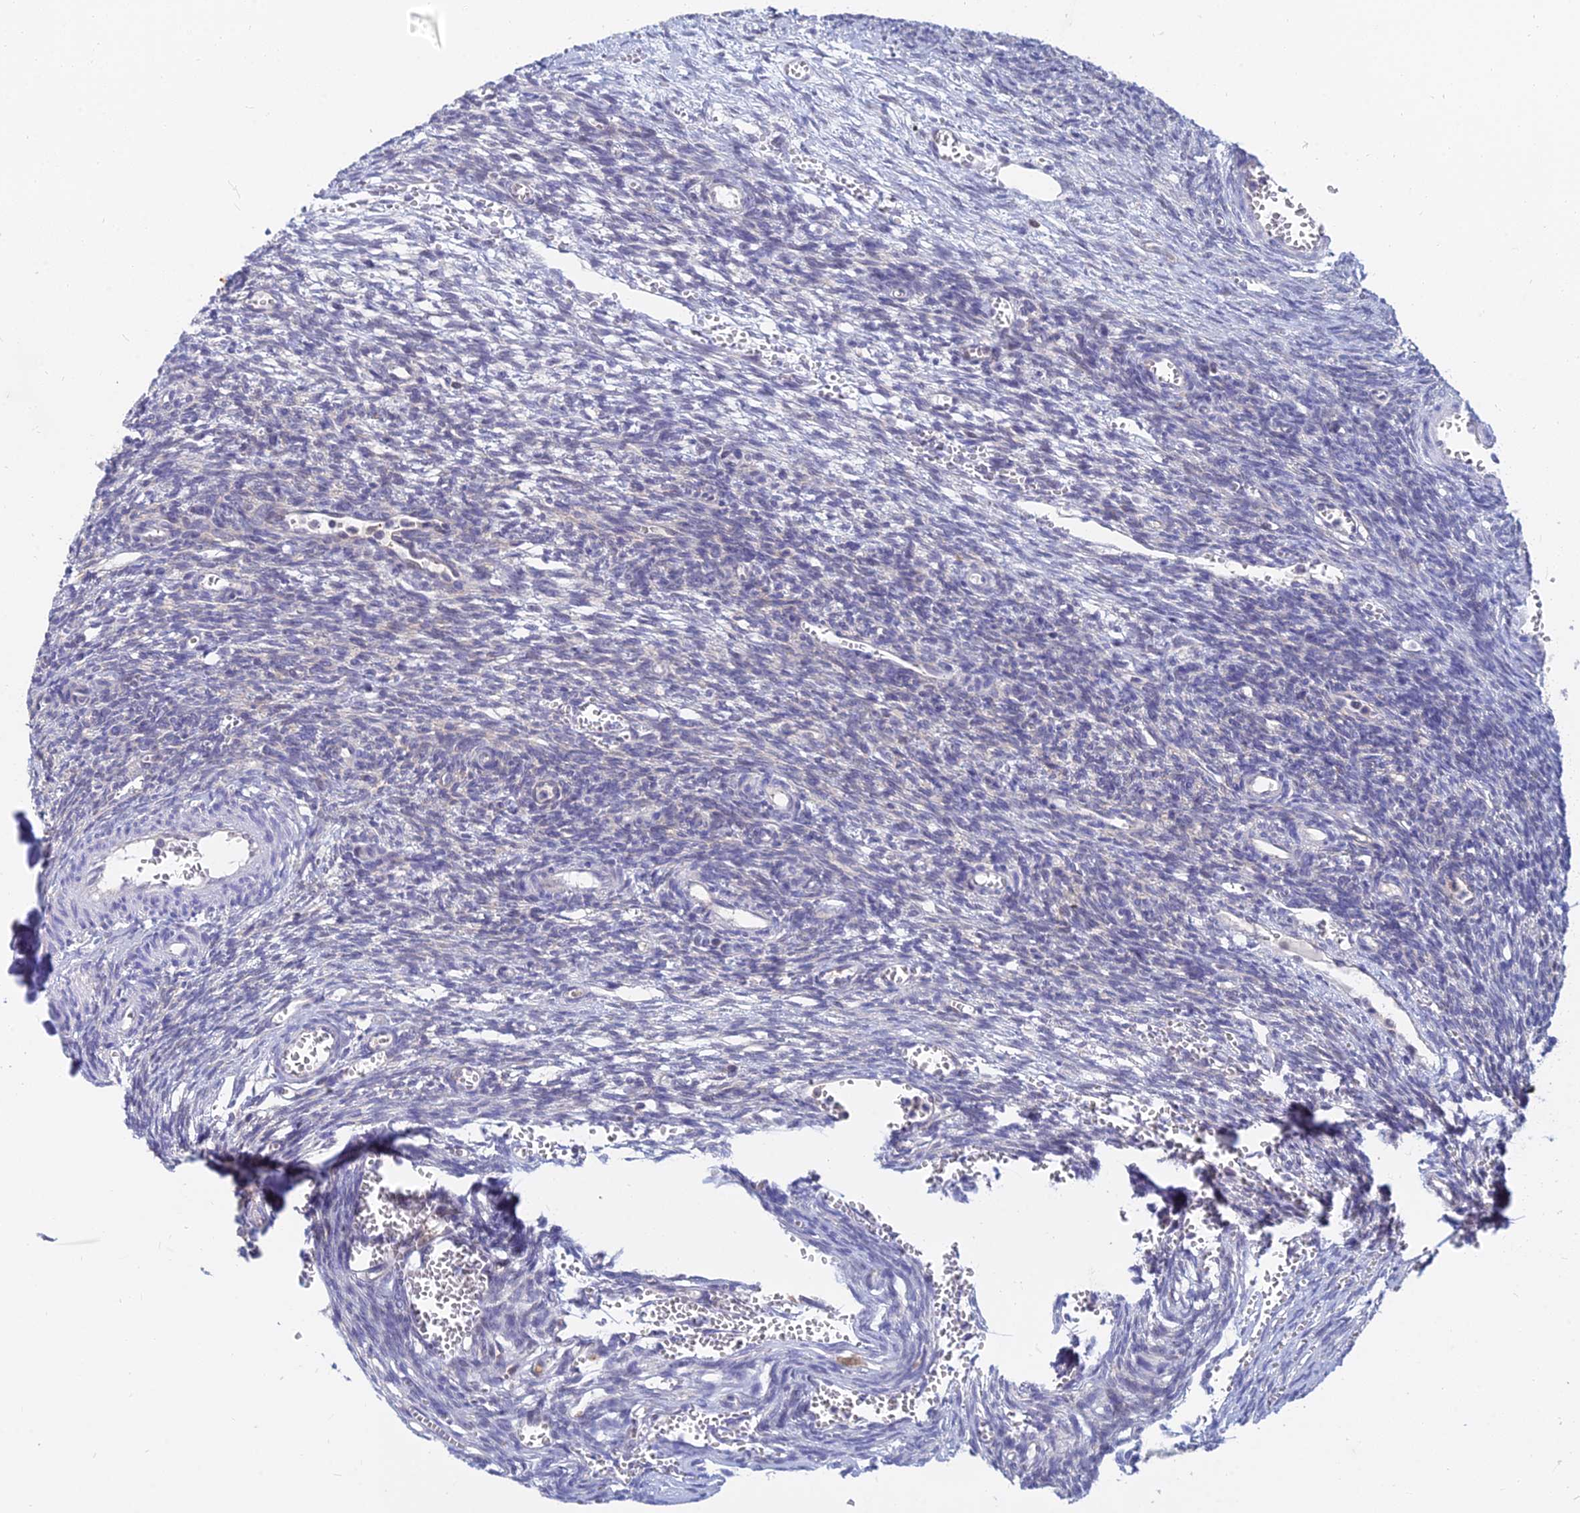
{"staining": {"intensity": "negative", "quantity": "none", "location": "none"}, "tissue": "ovary", "cell_type": "Ovarian stroma cells", "image_type": "normal", "snomed": [{"axis": "morphology", "description": "Normal tissue, NOS"}, {"axis": "topography", "description": "Ovary"}], "caption": "IHC micrograph of benign human ovary stained for a protein (brown), which exhibits no expression in ovarian stroma cells. Brightfield microscopy of immunohistochemistry (IHC) stained with DAB (brown) and hematoxylin (blue), captured at high magnification.", "gene": "B3GALT4", "patient": {"sex": "female", "age": 39}}